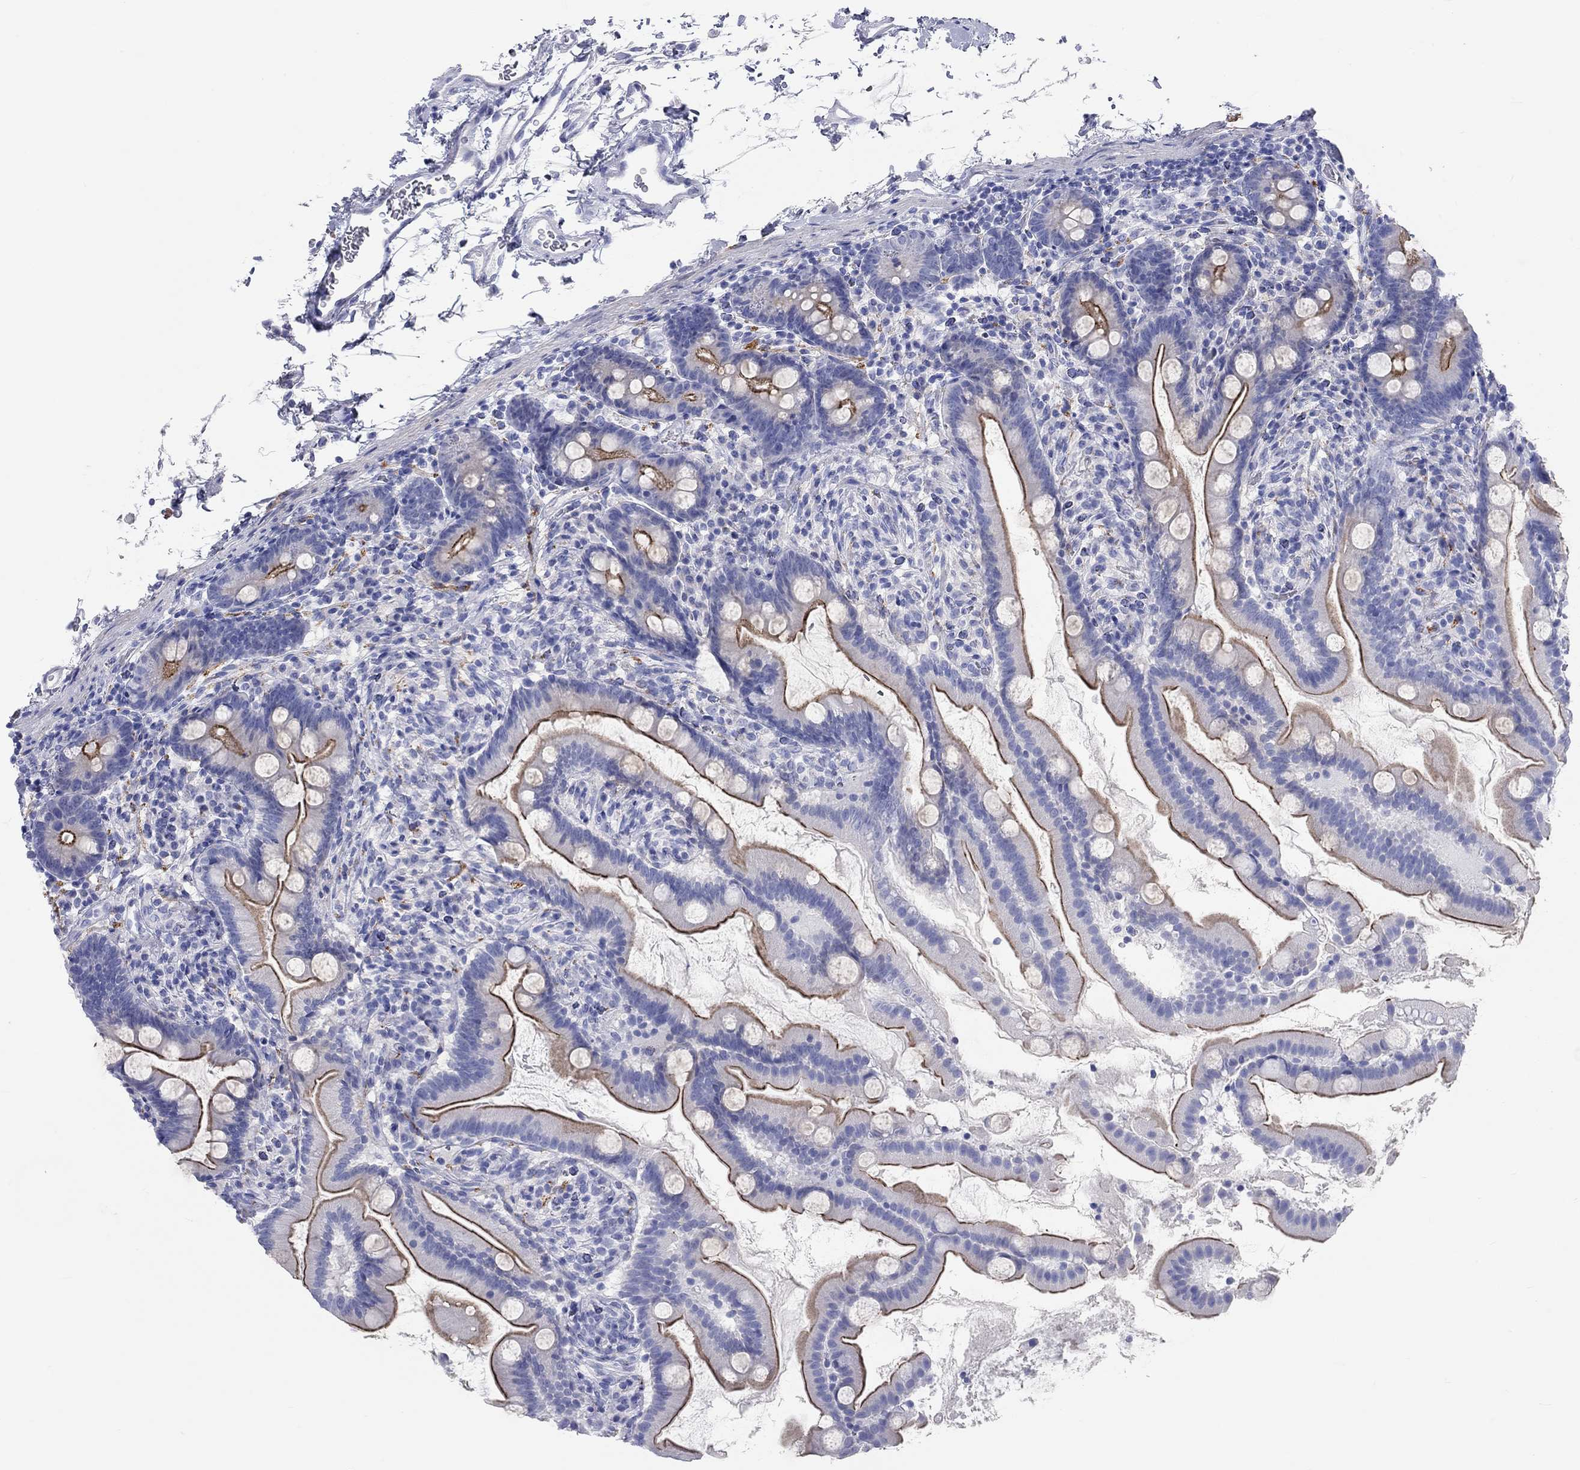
{"staining": {"intensity": "strong", "quantity": "<25%", "location": "cytoplasmic/membranous"}, "tissue": "small intestine", "cell_type": "Glandular cells", "image_type": "normal", "snomed": [{"axis": "morphology", "description": "Normal tissue, NOS"}, {"axis": "topography", "description": "Small intestine"}], "caption": "Small intestine stained with immunohistochemistry reveals strong cytoplasmic/membranous staining in about <25% of glandular cells. (DAB (3,3'-diaminobenzidine) IHC with brightfield microscopy, high magnification).", "gene": "SPATA9", "patient": {"sex": "female", "age": 44}}